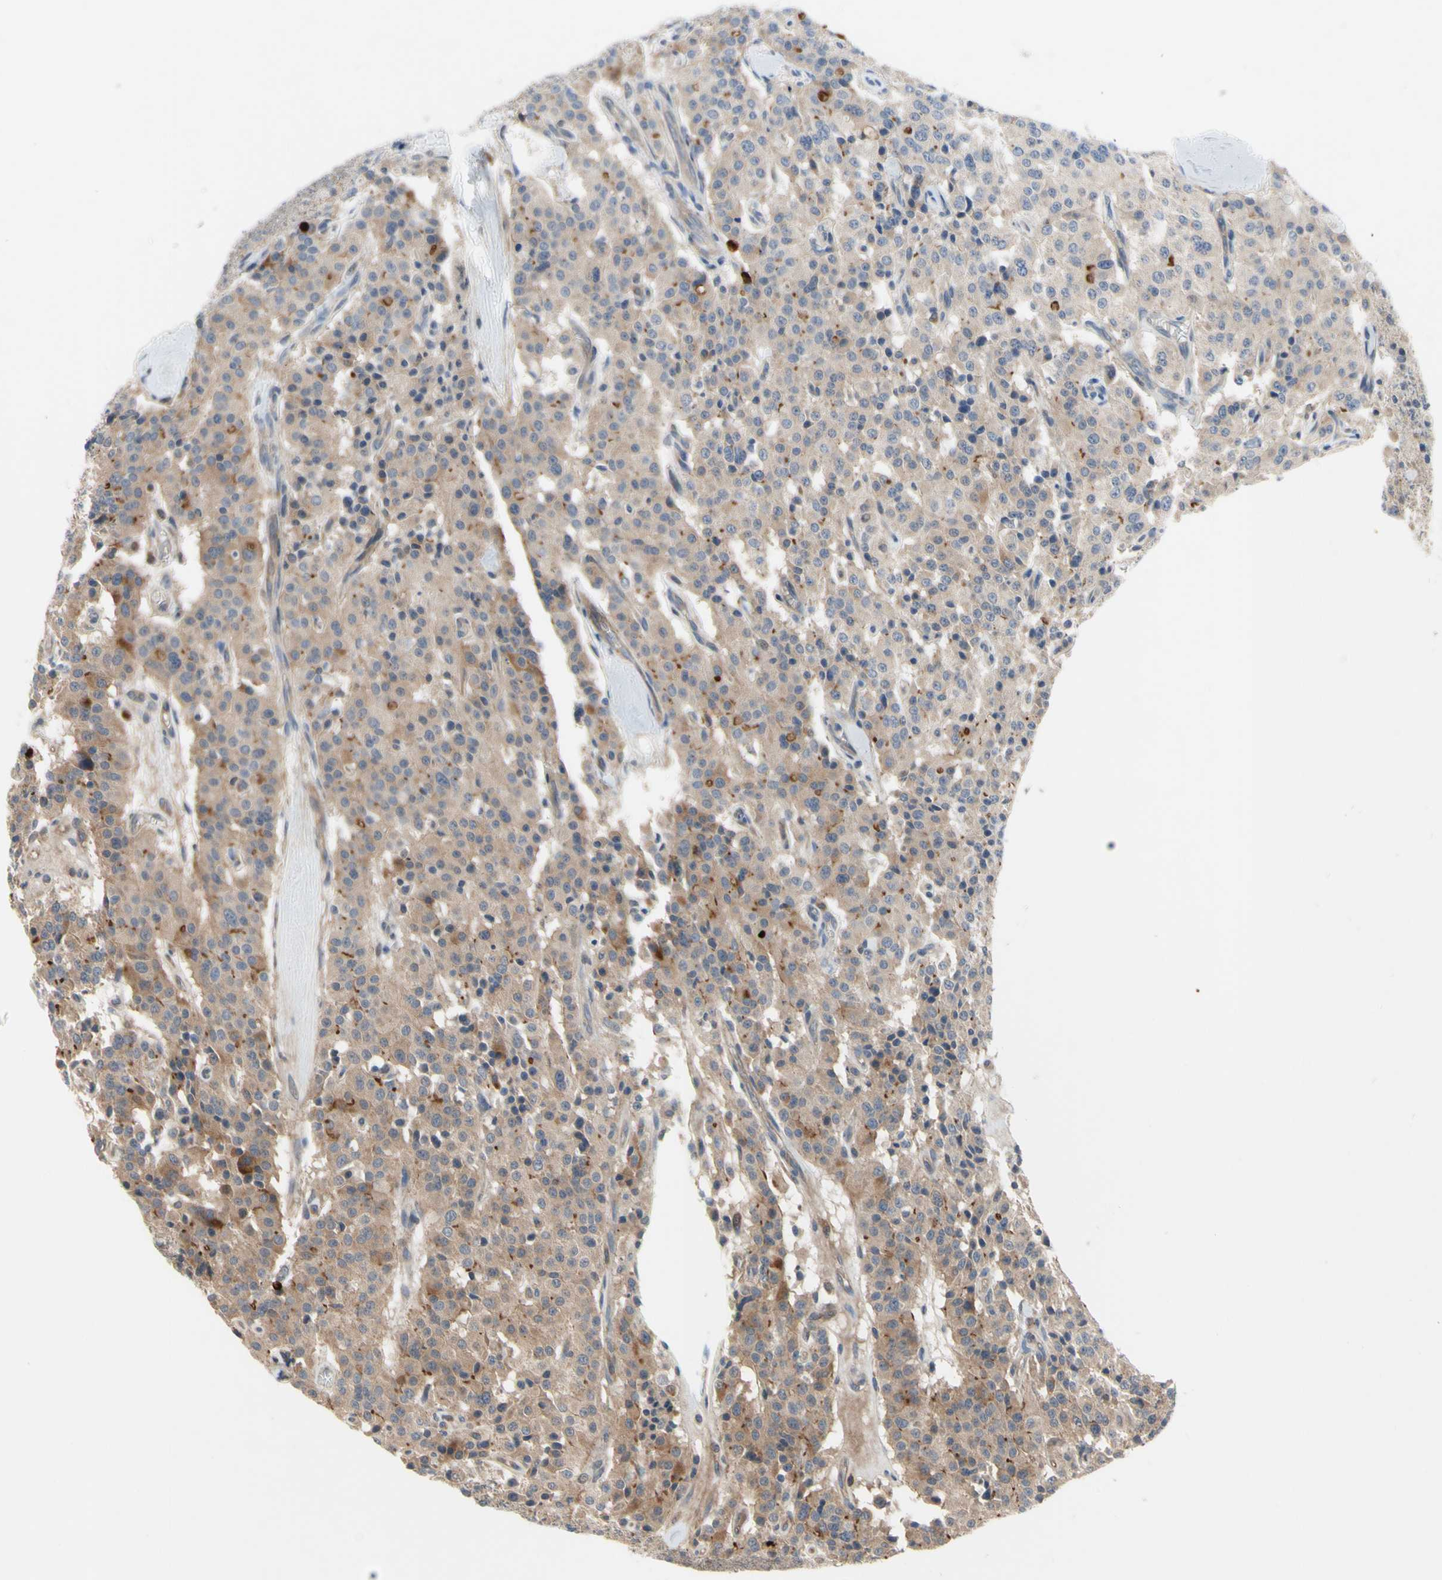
{"staining": {"intensity": "moderate", "quantity": ">75%", "location": "cytoplasmic/membranous"}, "tissue": "carcinoid", "cell_type": "Tumor cells", "image_type": "cancer", "snomed": [{"axis": "morphology", "description": "Carcinoid, malignant, NOS"}, {"axis": "topography", "description": "Lung"}], "caption": "A high-resolution histopathology image shows immunohistochemistry staining of malignant carcinoid, which shows moderate cytoplasmic/membranous positivity in approximately >75% of tumor cells.", "gene": "XIAP", "patient": {"sex": "male", "age": 30}}